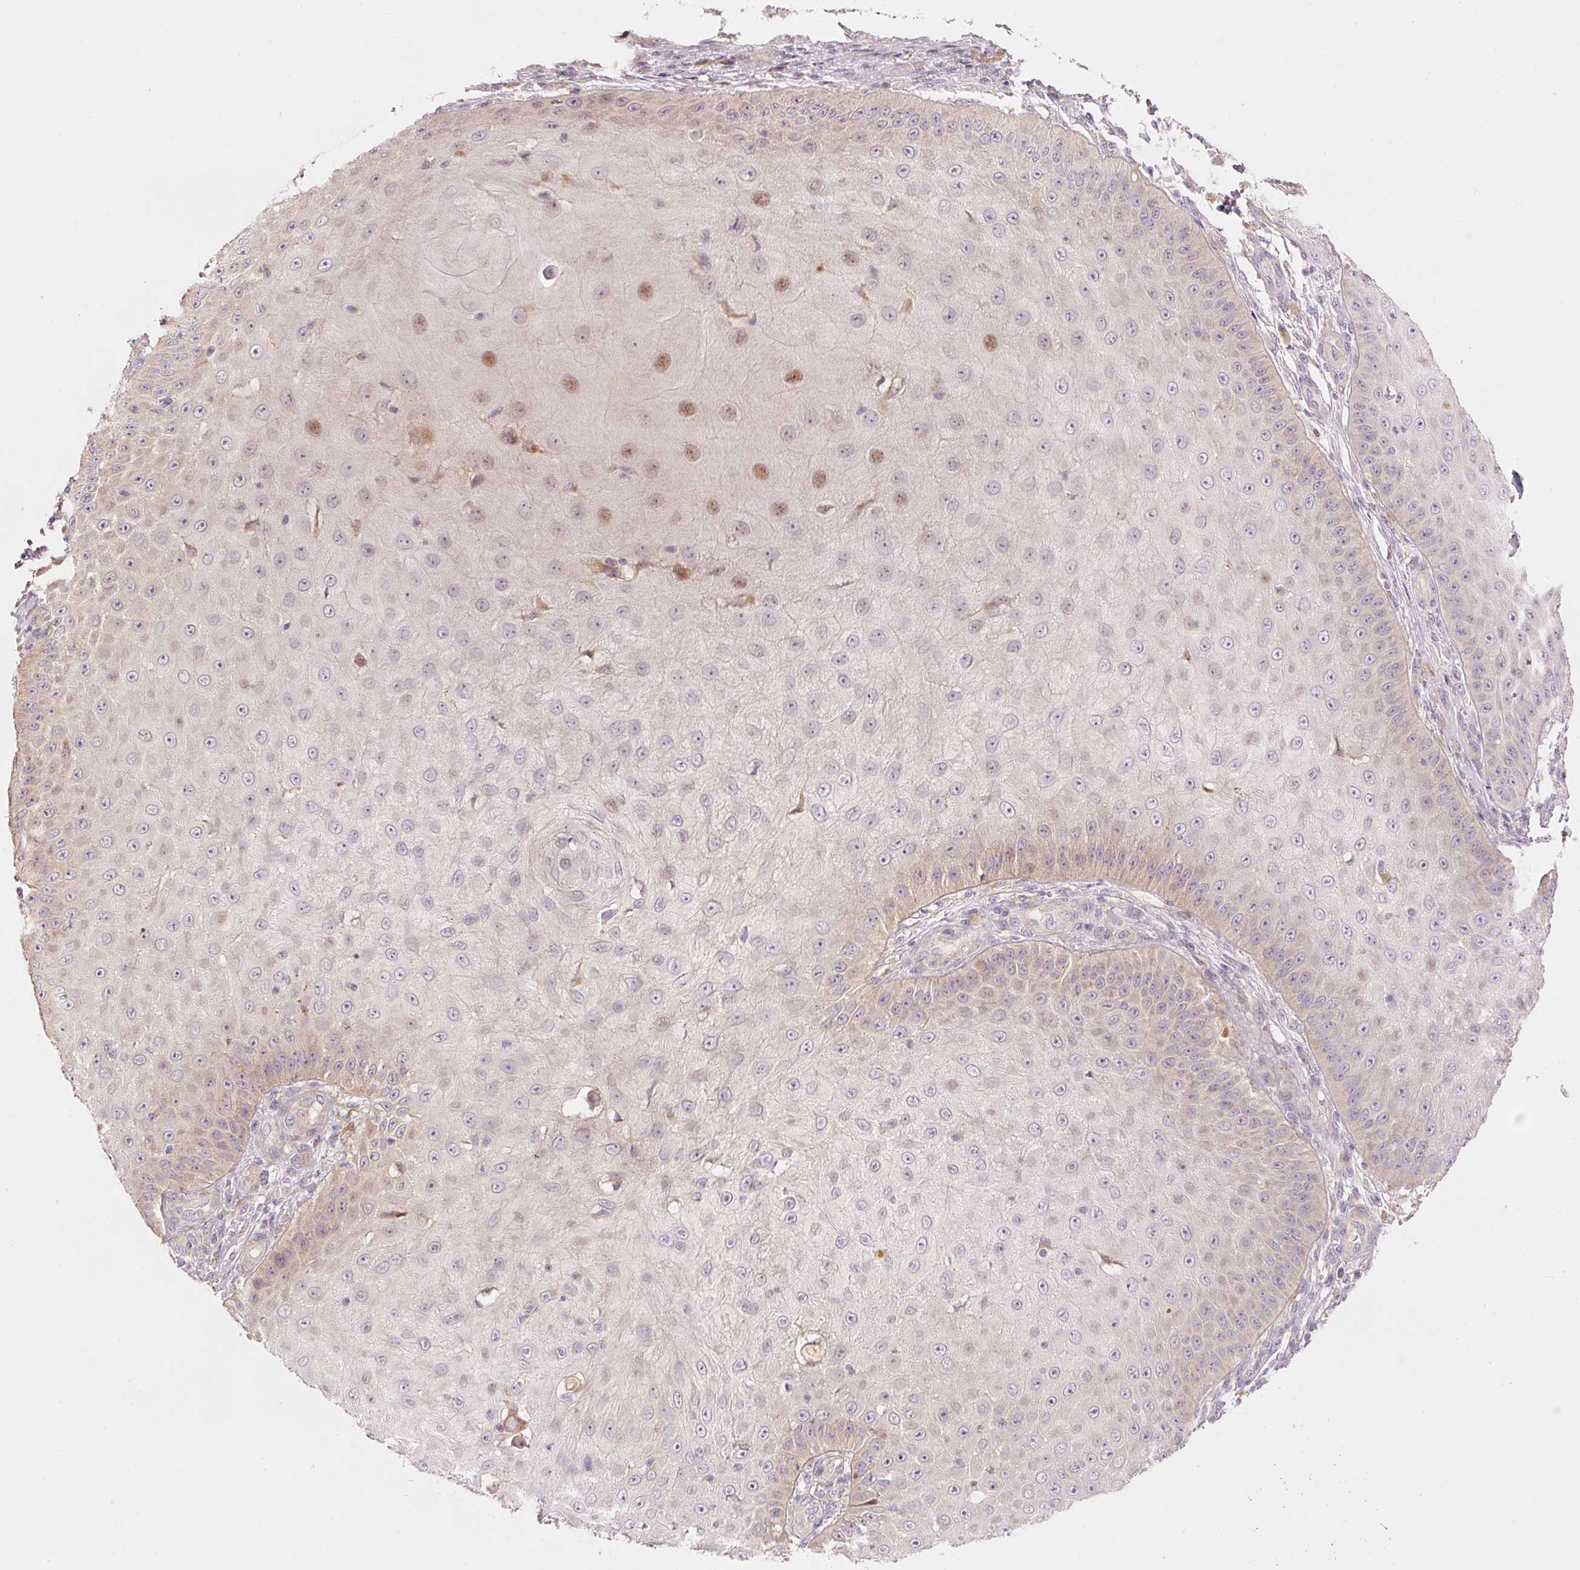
{"staining": {"intensity": "moderate", "quantity": "<25%", "location": "nuclear"}, "tissue": "skin cancer", "cell_type": "Tumor cells", "image_type": "cancer", "snomed": [{"axis": "morphology", "description": "Squamous cell carcinoma, NOS"}, {"axis": "topography", "description": "Skin"}], "caption": "Tumor cells display low levels of moderate nuclear positivity in about <25% of cells in human skin cancer (squamous cell carcinoma).", "gene": "MAP10", "patient": {"sex": "male", "age": 70}}